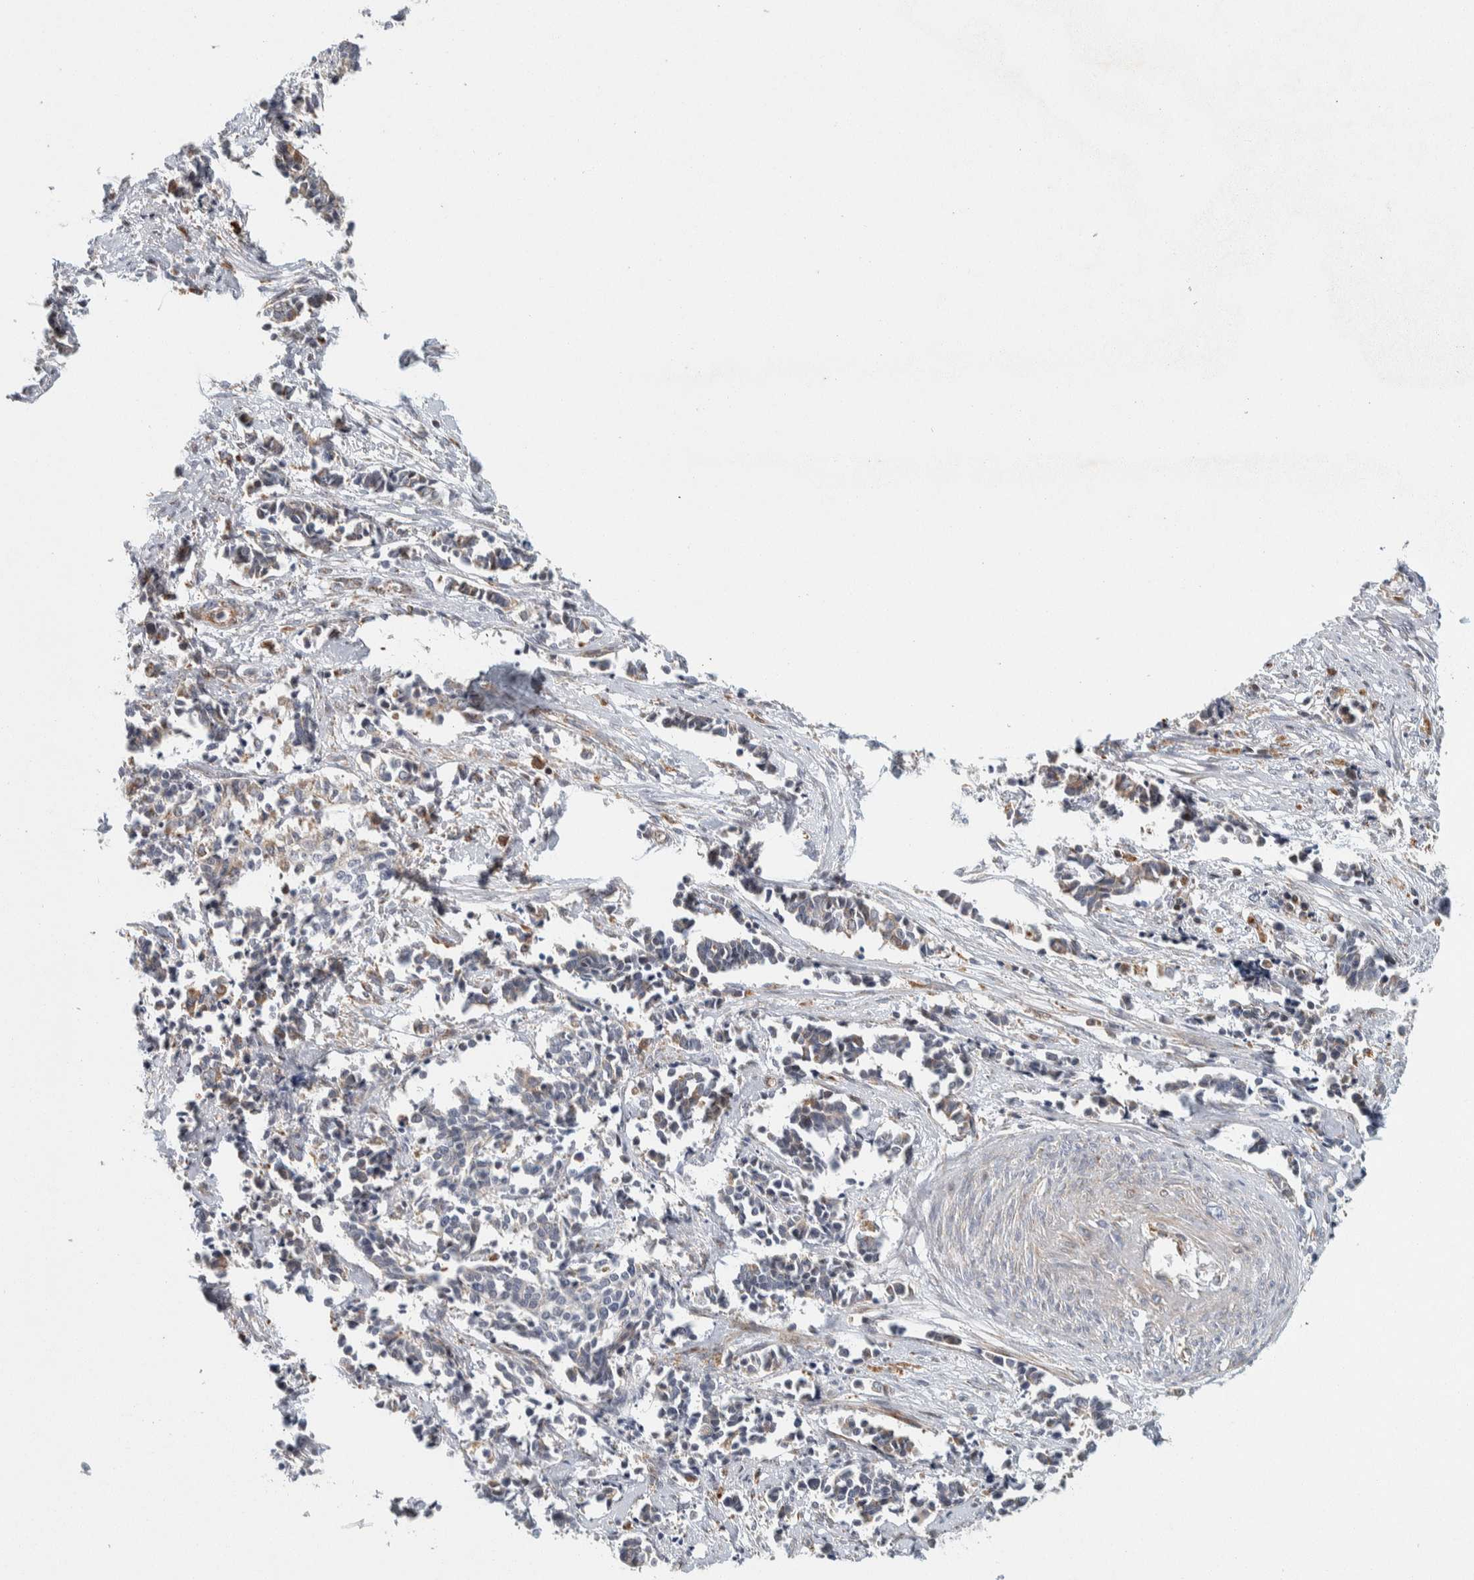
{"staining": {"intensity": "weak", "quantity": "<25%", "location": "cytoplasmic/membranous"}, "tissue": "cervical cancer", "cell_type": "Tumor cells", "image_type": "cancer", "snomed": [{"axis": "morphology", "description": "Normal tissue, NOS"}, {"axis": "morphology", "description": "Squamous cell carcinoma, NOS"}, {"axis": "topography", "description": "Cervix"}], "caption": "A histopathology image of cervical cancer stained for a protein reveals no brown staining in tumor cells.", "gene": "AFP", "patient": {"sex": "female", "age": 35}}